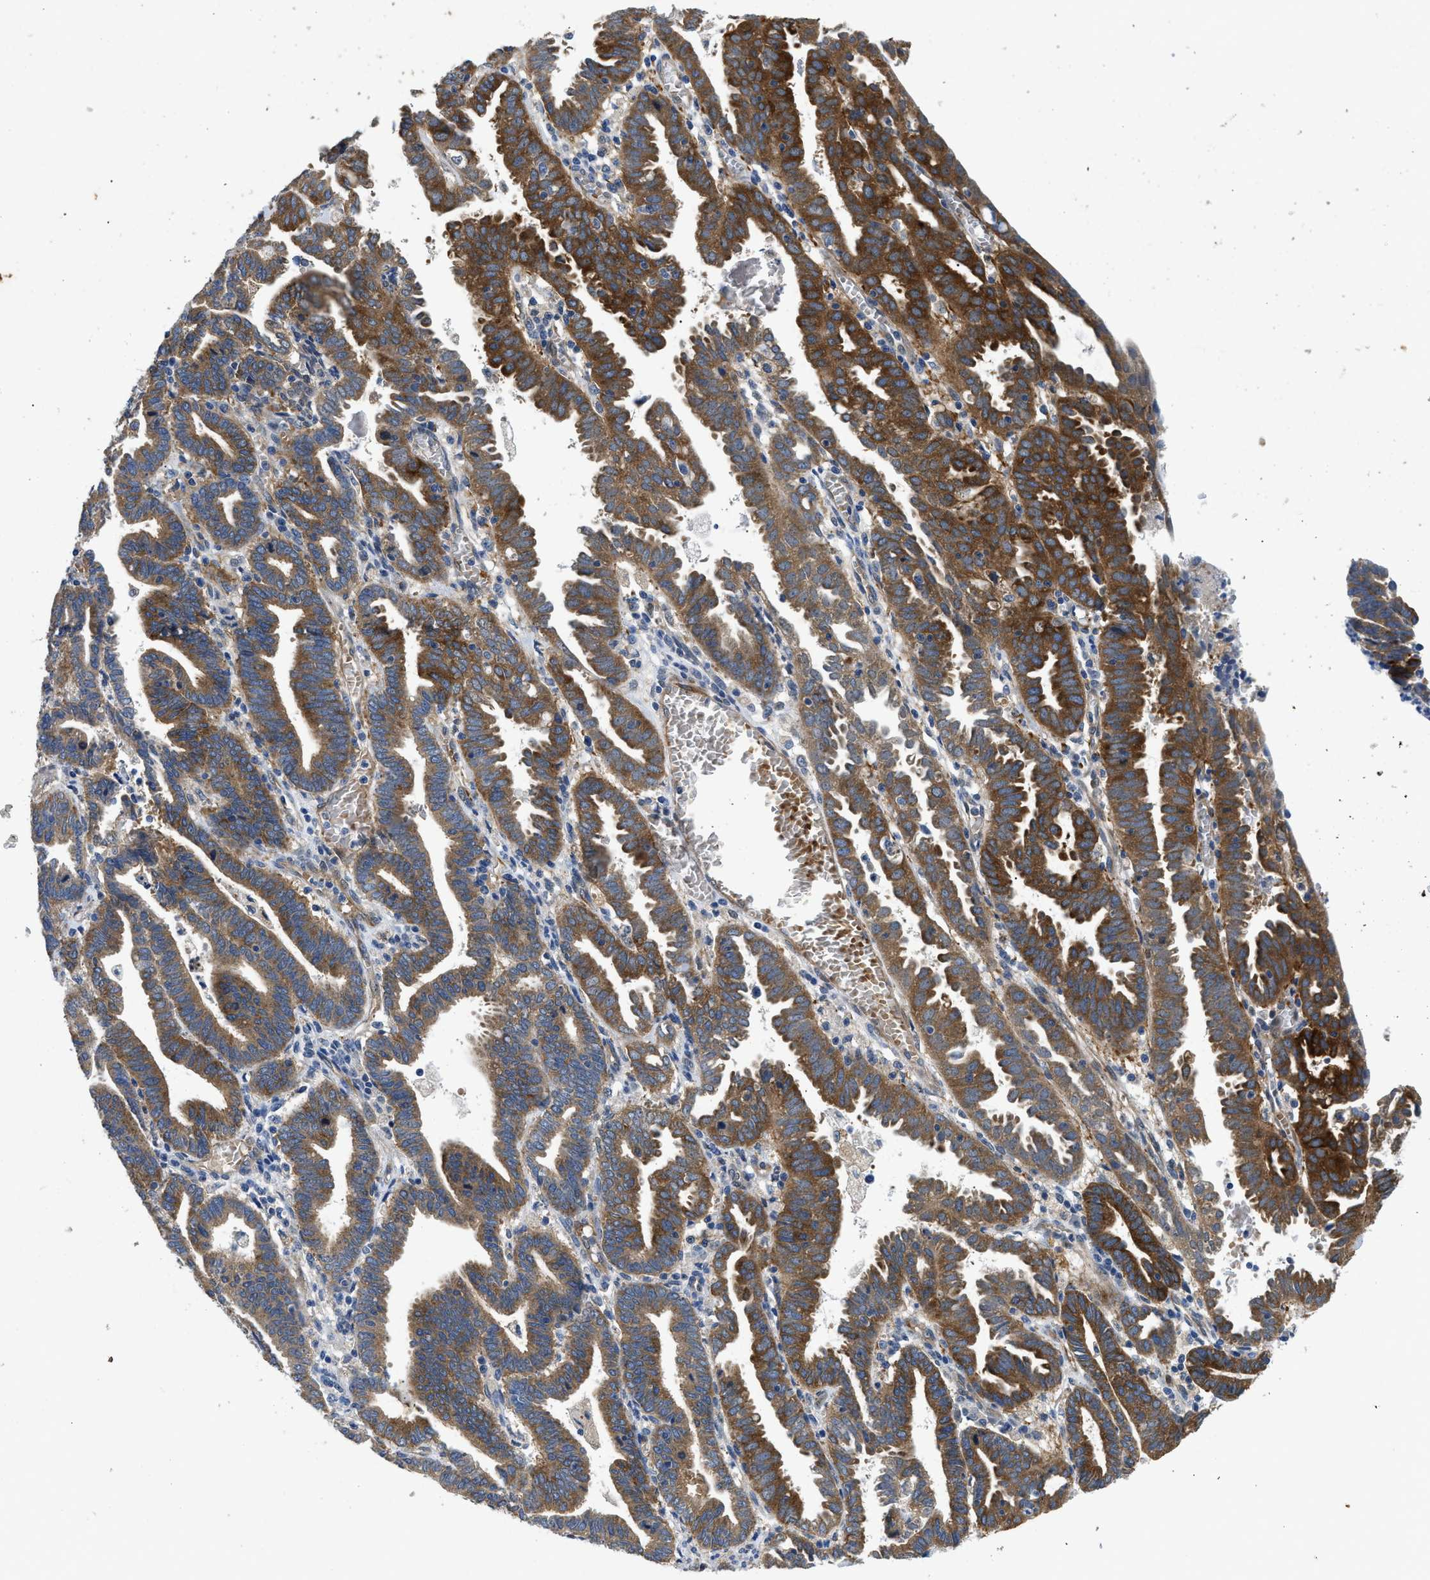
{"staining": {"intensity": "strong", "quantity": "25%-75%", "location": "cytoplasmic/membranous"}, "tissue": "endometrial cancer", "cell_type": "Tumor cells", "image_type": "cancer", "snomed": [{"axis": "morphology", "description": "Adenocarcinoma, NOS"}, {"axis": "topography", "description": "Uterus"}], "caption": "IHC micrograph of endometrial adenocarcinoma stained for a protein (brown), which shows high levels of strong cytoplasmic/membranous positivity in about 25%-75% of tumor cells.", "gene": "RAPH1", "patient": {"sex": "female", "age": 83}}